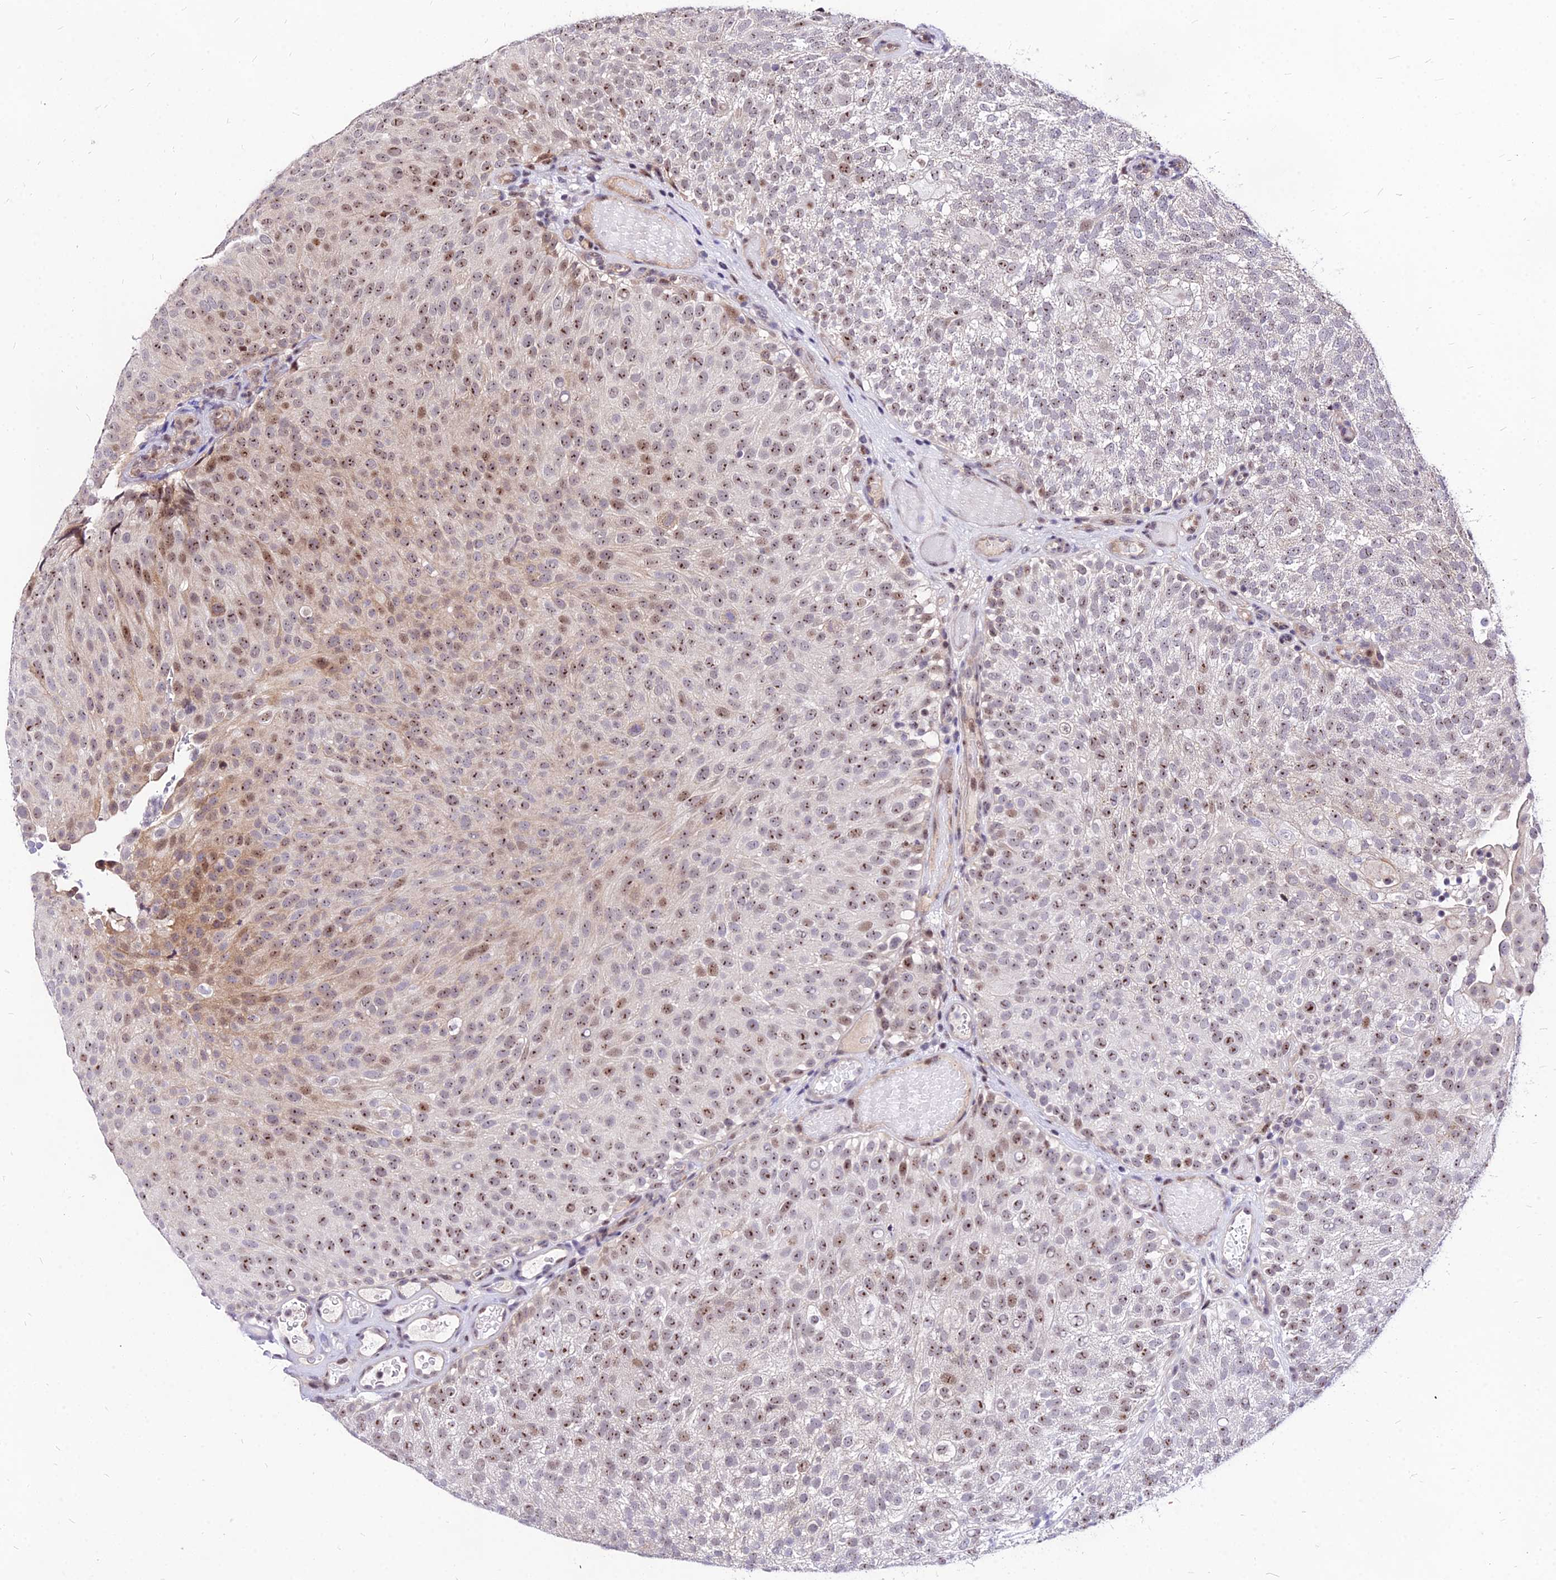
{"staining": {"intensity": "moderate", "quantity": "25%-75%", "location": "nuclear"}, "tissue": "urothelial cancer", "cell_type": "Tumor cells", "image_type": "cancer", "snomed": [{"axis": "morphology", "description": "Urothelial carcinoma, Low grade"}, {"axis": "topography", "description": "Urinary bladder"}], "caption": "Brown immunohistochemical staining in human low-grade urothelial carcinoma demonstrates moderate nuclear positivity in about 25%-75% of tumor cells.", "gene": "DDX55", "patient": {"sex": "male", "age": 78}}